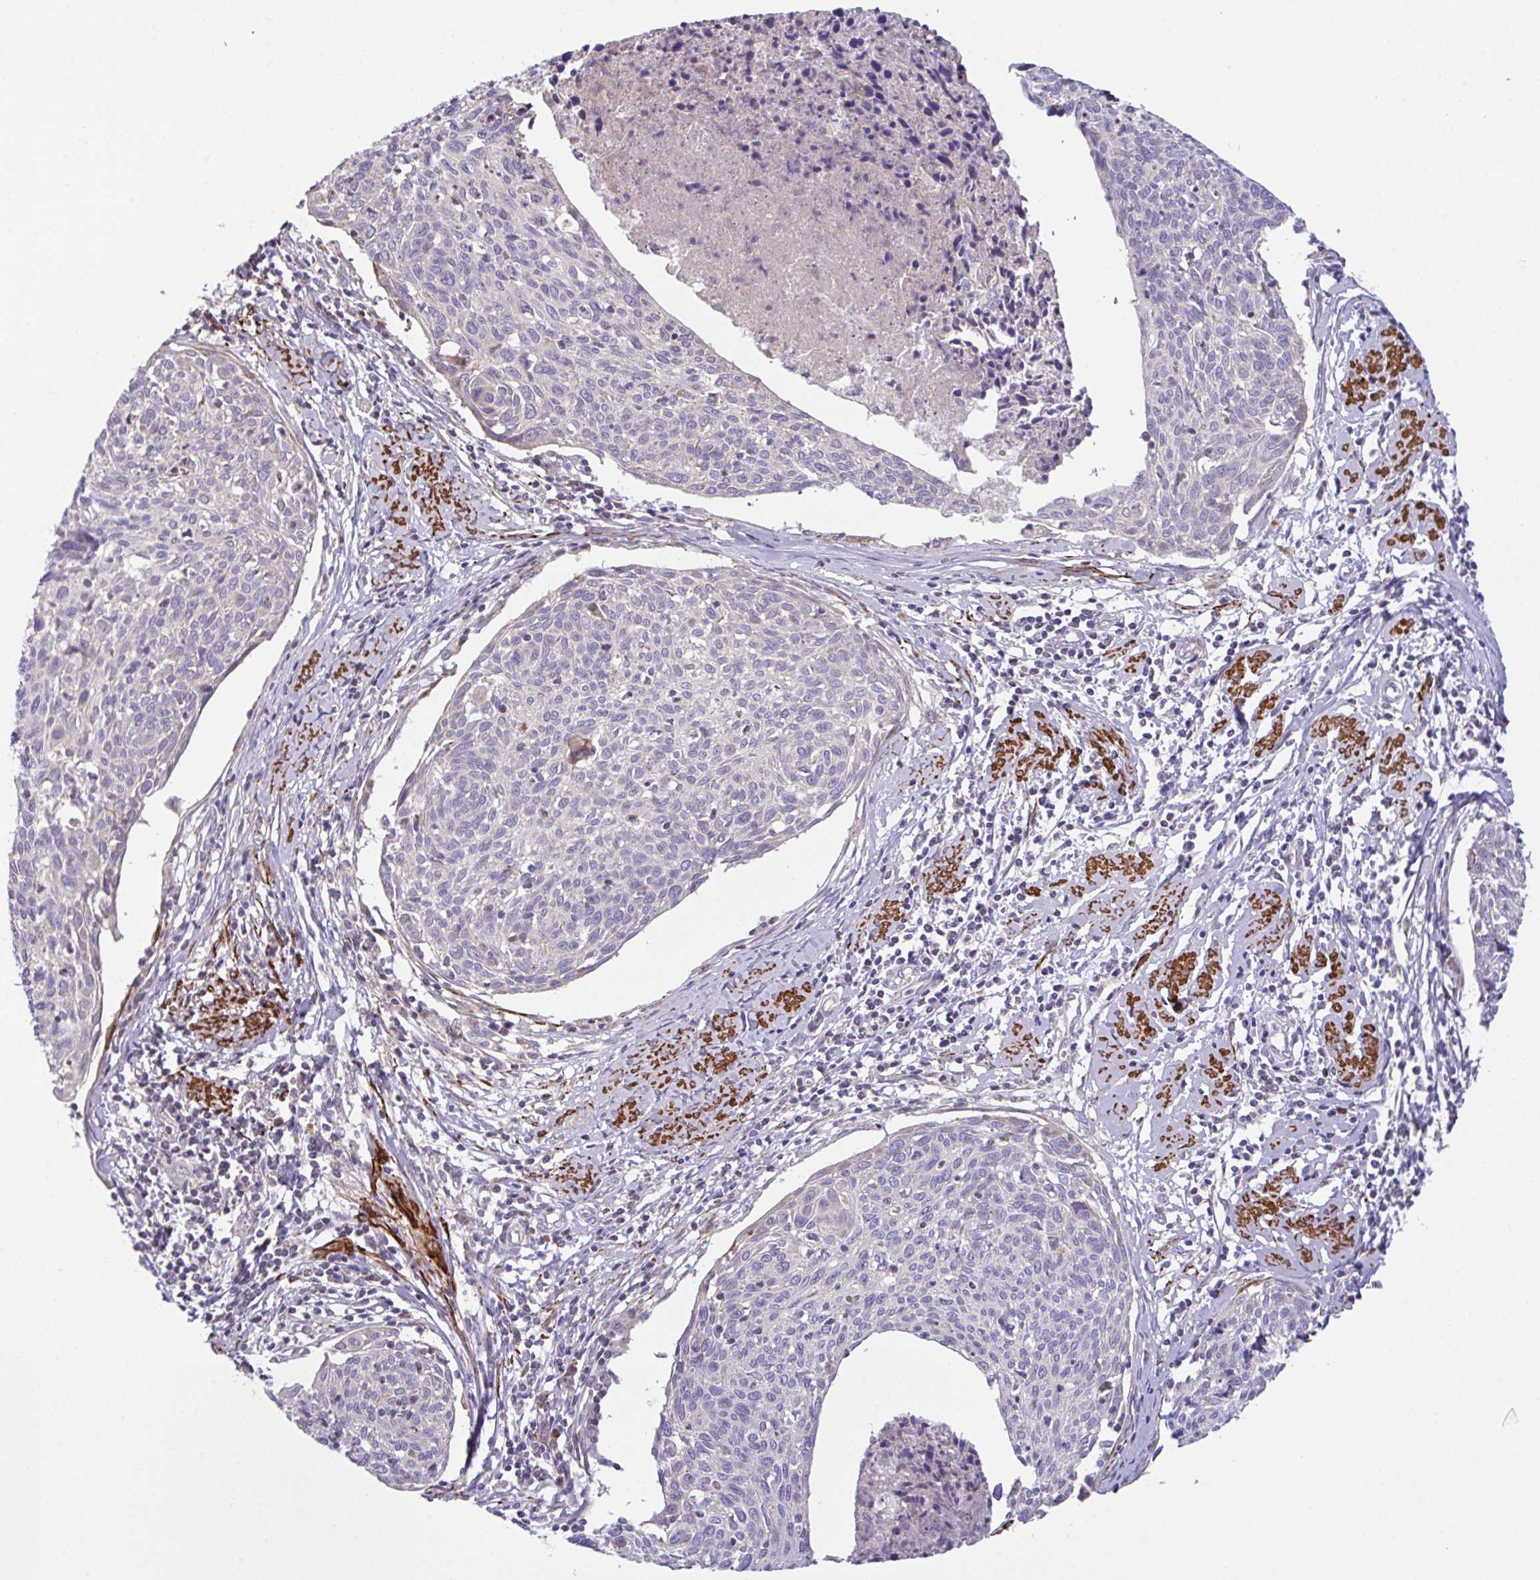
{"staining": {"intensity": "negative", "quantity": "none", "location": "none"}, "tissue": "cervical cancer", "cell_type": "Tumor cells", "image_type": "cancer", "snomed": [{"axis": "morphology", "description": "Squamous cell carcinoma, NOS"}, {"axis": "topography", "description": "Cervix"}], "caption": "Micrograph shows no significant protein staining in tumor cells of squamous cell carcinoma (cervical).", "gene": "CHDH", "patient": {"sex": "female", "age": 49}}